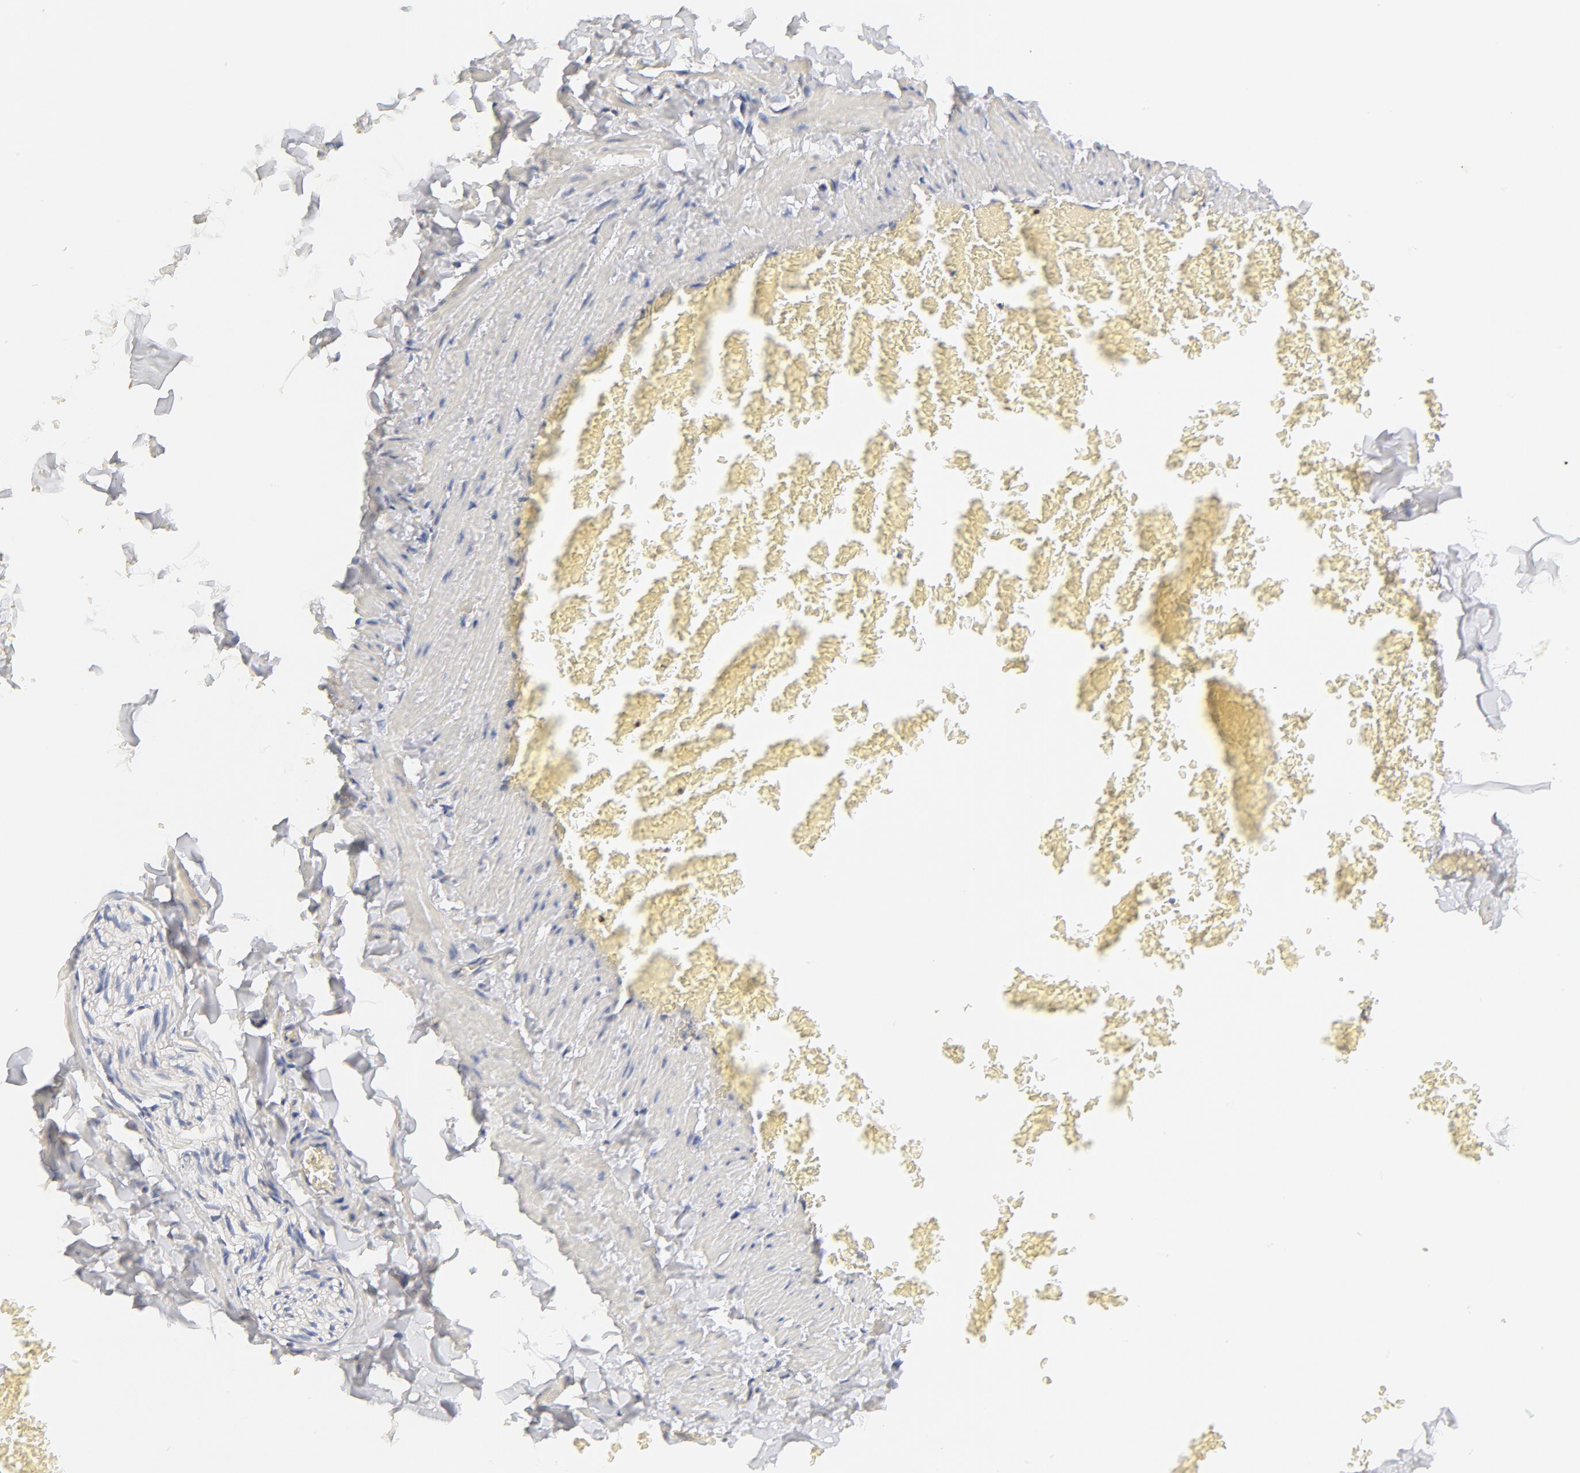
{"staining": {"intensity": "negative", "quantity": "none", "location": "none"}, "tissue": "adipose tissue", "cell_type": "Adipocytes", "image_type": "normal", "snomed": [{"axis": "morphology", "description": "Normal tissue, NOS"}, {"axis": "topography", "description": "Vascular tissue"}], "caption": "Adipocytes are negative for protein expression in unremarkable human adipose tissue.", "gene": "MTERF2", "patient": {"sex": "male", "age": 41}}